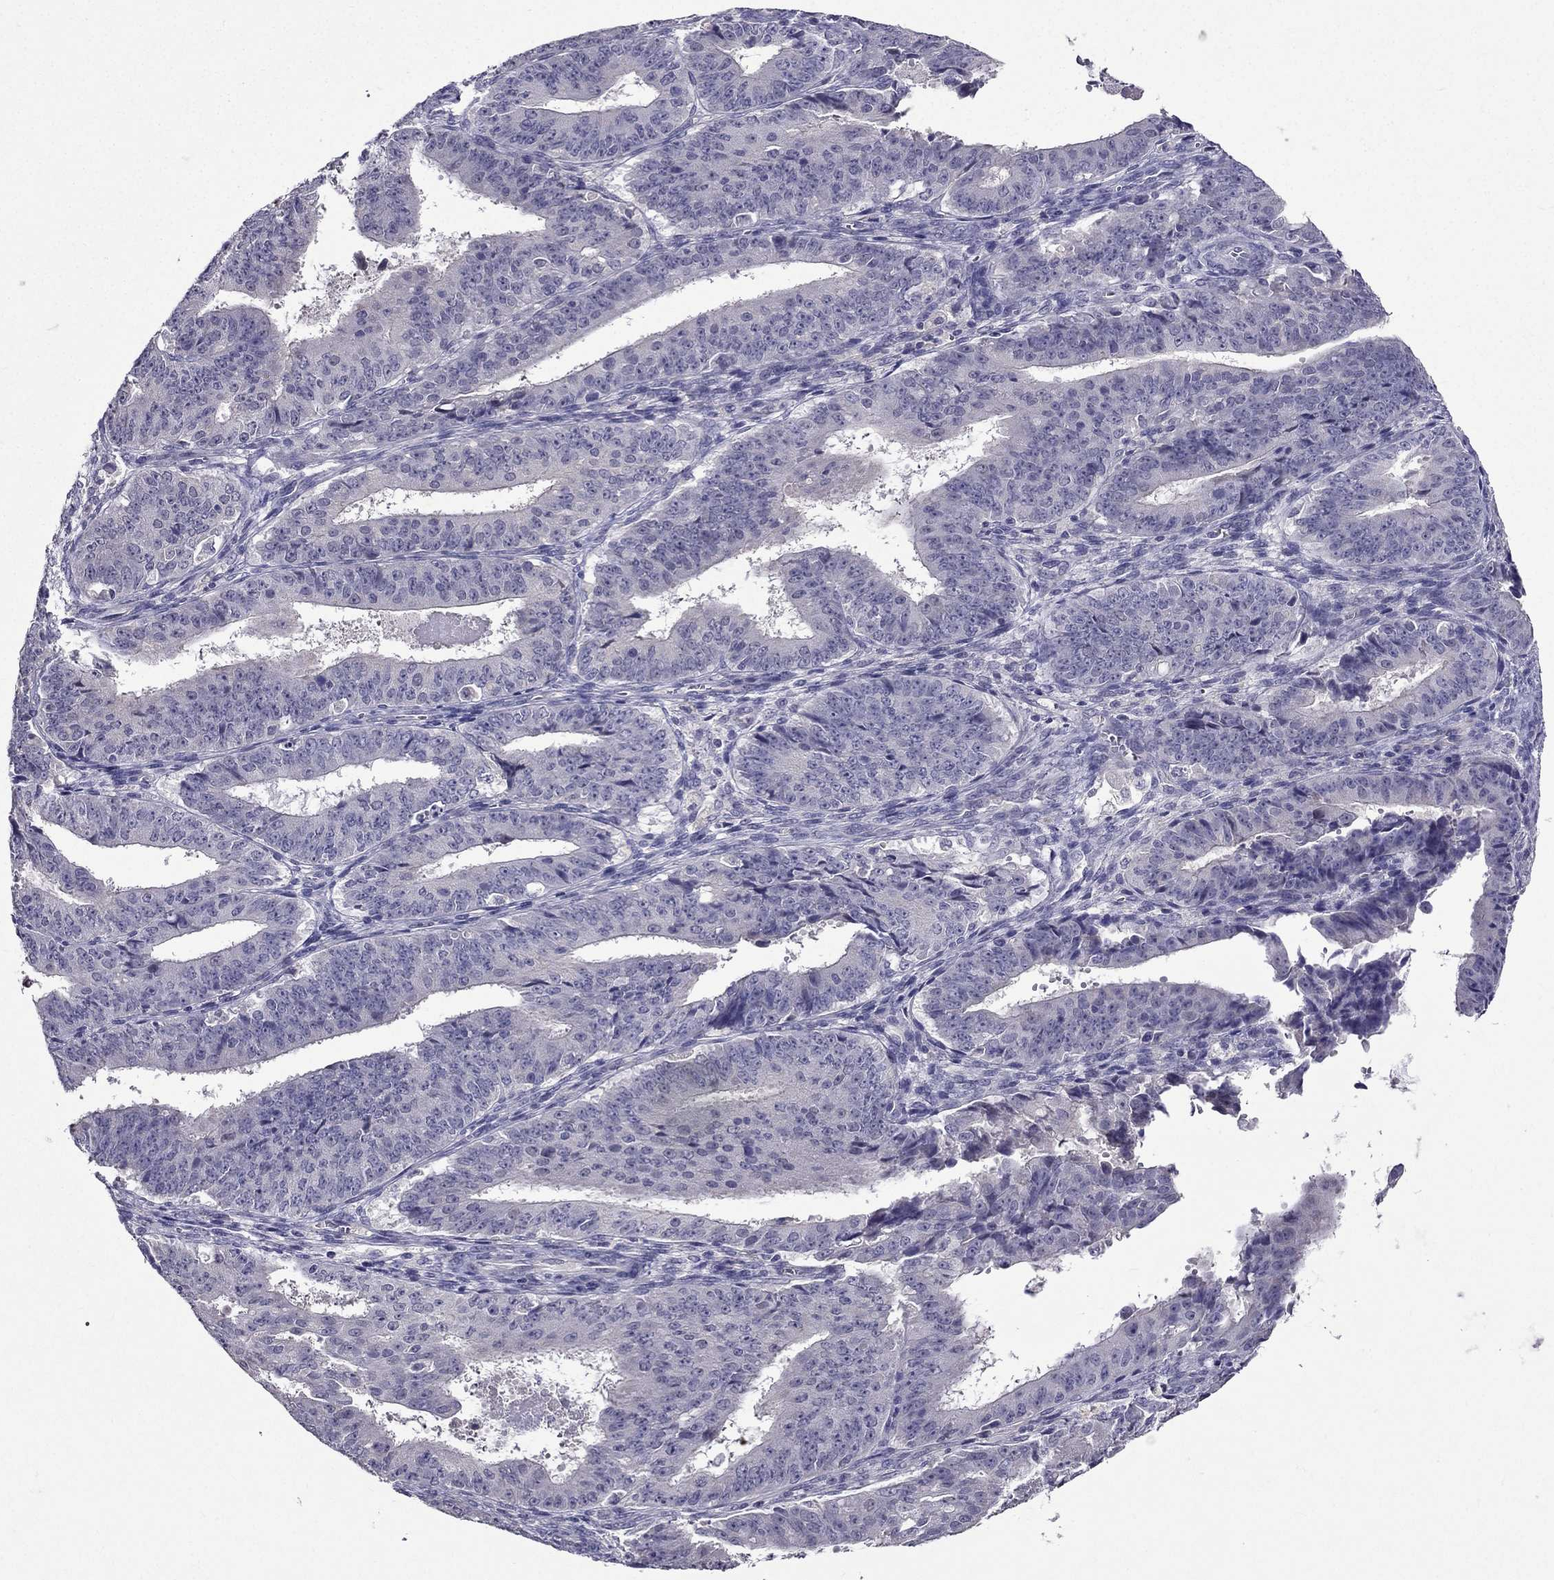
{"staining": {"intensity": "negative", "quantity": "none", "location": "none"}, "tissue": "ovarian cancer", "cell_type": "Tumor cells", "image_type": "cancer", "snomed": [{"axis": "morphology", "description": "Carcinoma, endometroid"}, {"axis": "topography", "description": "Ovary"}], "caption": "Tumor cells are negative for protein expression in human ovarian cancer.", "gene": "DUSP15", "patient": {"sex": "female", "age": 42}}